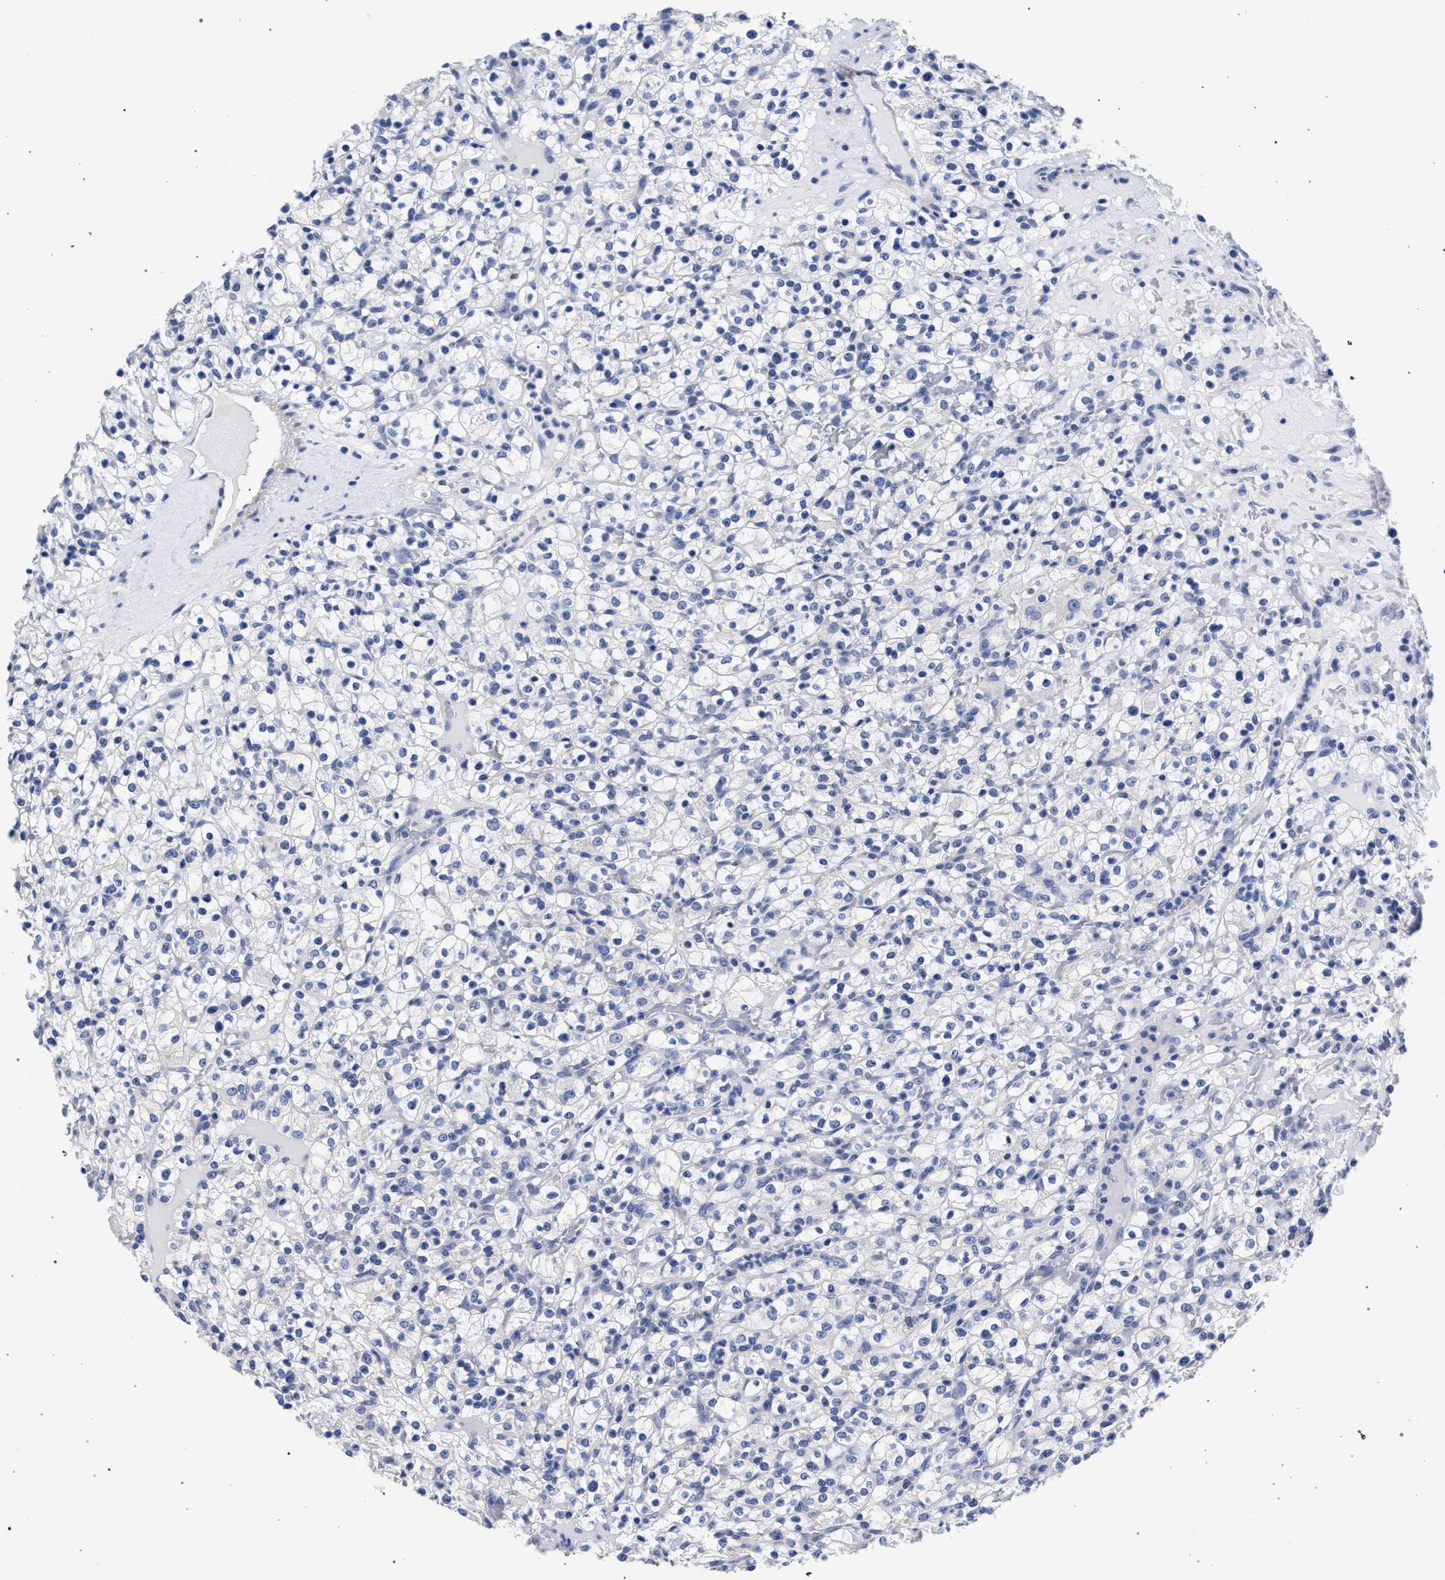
{"staining": {"intensity": "negative", "quantity": "none", "location": "none"}, "tissue": "renal cancer", "cell_type": "Tumor cells", "image_type": "cancer", "snomed": [{"axis": "morphology", "description": "Normal tissue, NOS"}, {"axis": "morphology", "description": "Adenocarcinoma, NOS"}, {"axis": "topography", "description": "Kidney"}], "caption": "A micrograph of renal cancer stained for a protein displays no brown staining in tumor cells. The staining was performed using DAB (3,3'-diaminobenzidine) to visualize the protein expression in brown, while the nuclei were stained in blue with hematoxylin (Magnification: 20x).", "gene": "AKAP4", "patient": {"sex": "female", "age": 72}}